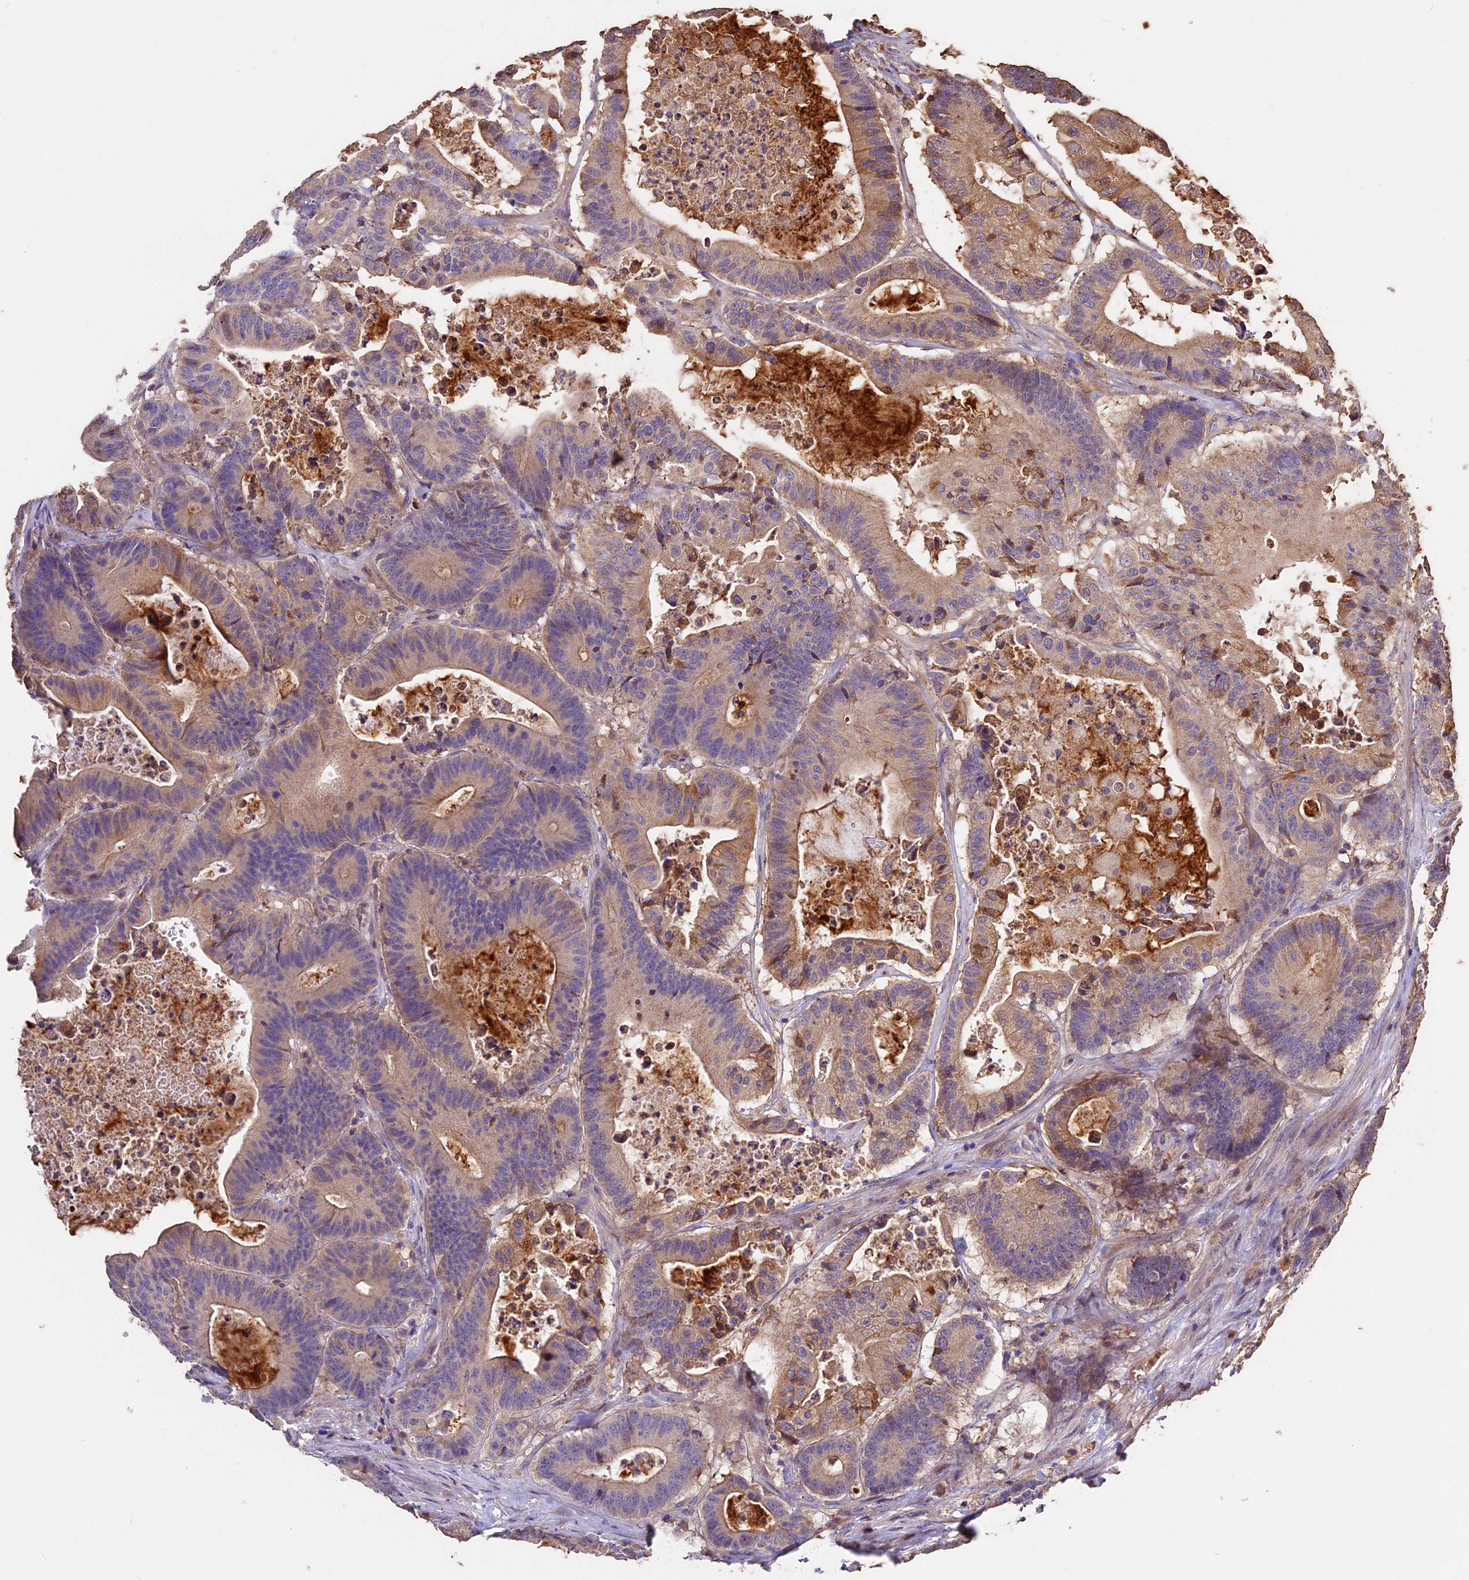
{"staining": {"intensity": "weak", "quantity": "25%-75%", "location": "cytoplasmic/membranous"}, "tissue": "colorectal cancer", "cell_type": "Tumor cells", "image_type": "cancer", "snomed": [{"axis": "morphology", "description": "Adenocarcinoma, NOS"}, {"axis": "topography", "description": "Colon"}], "caption": "There is low levels of weak cytoplasmic/membranous expression in tumor cells of colorectal cancer (adenocarcinoma), as demonstrated by immunohistochemical staining (brown color).", "gene": "CRLF1", "patient": {"sex": "female", "age": 84}}